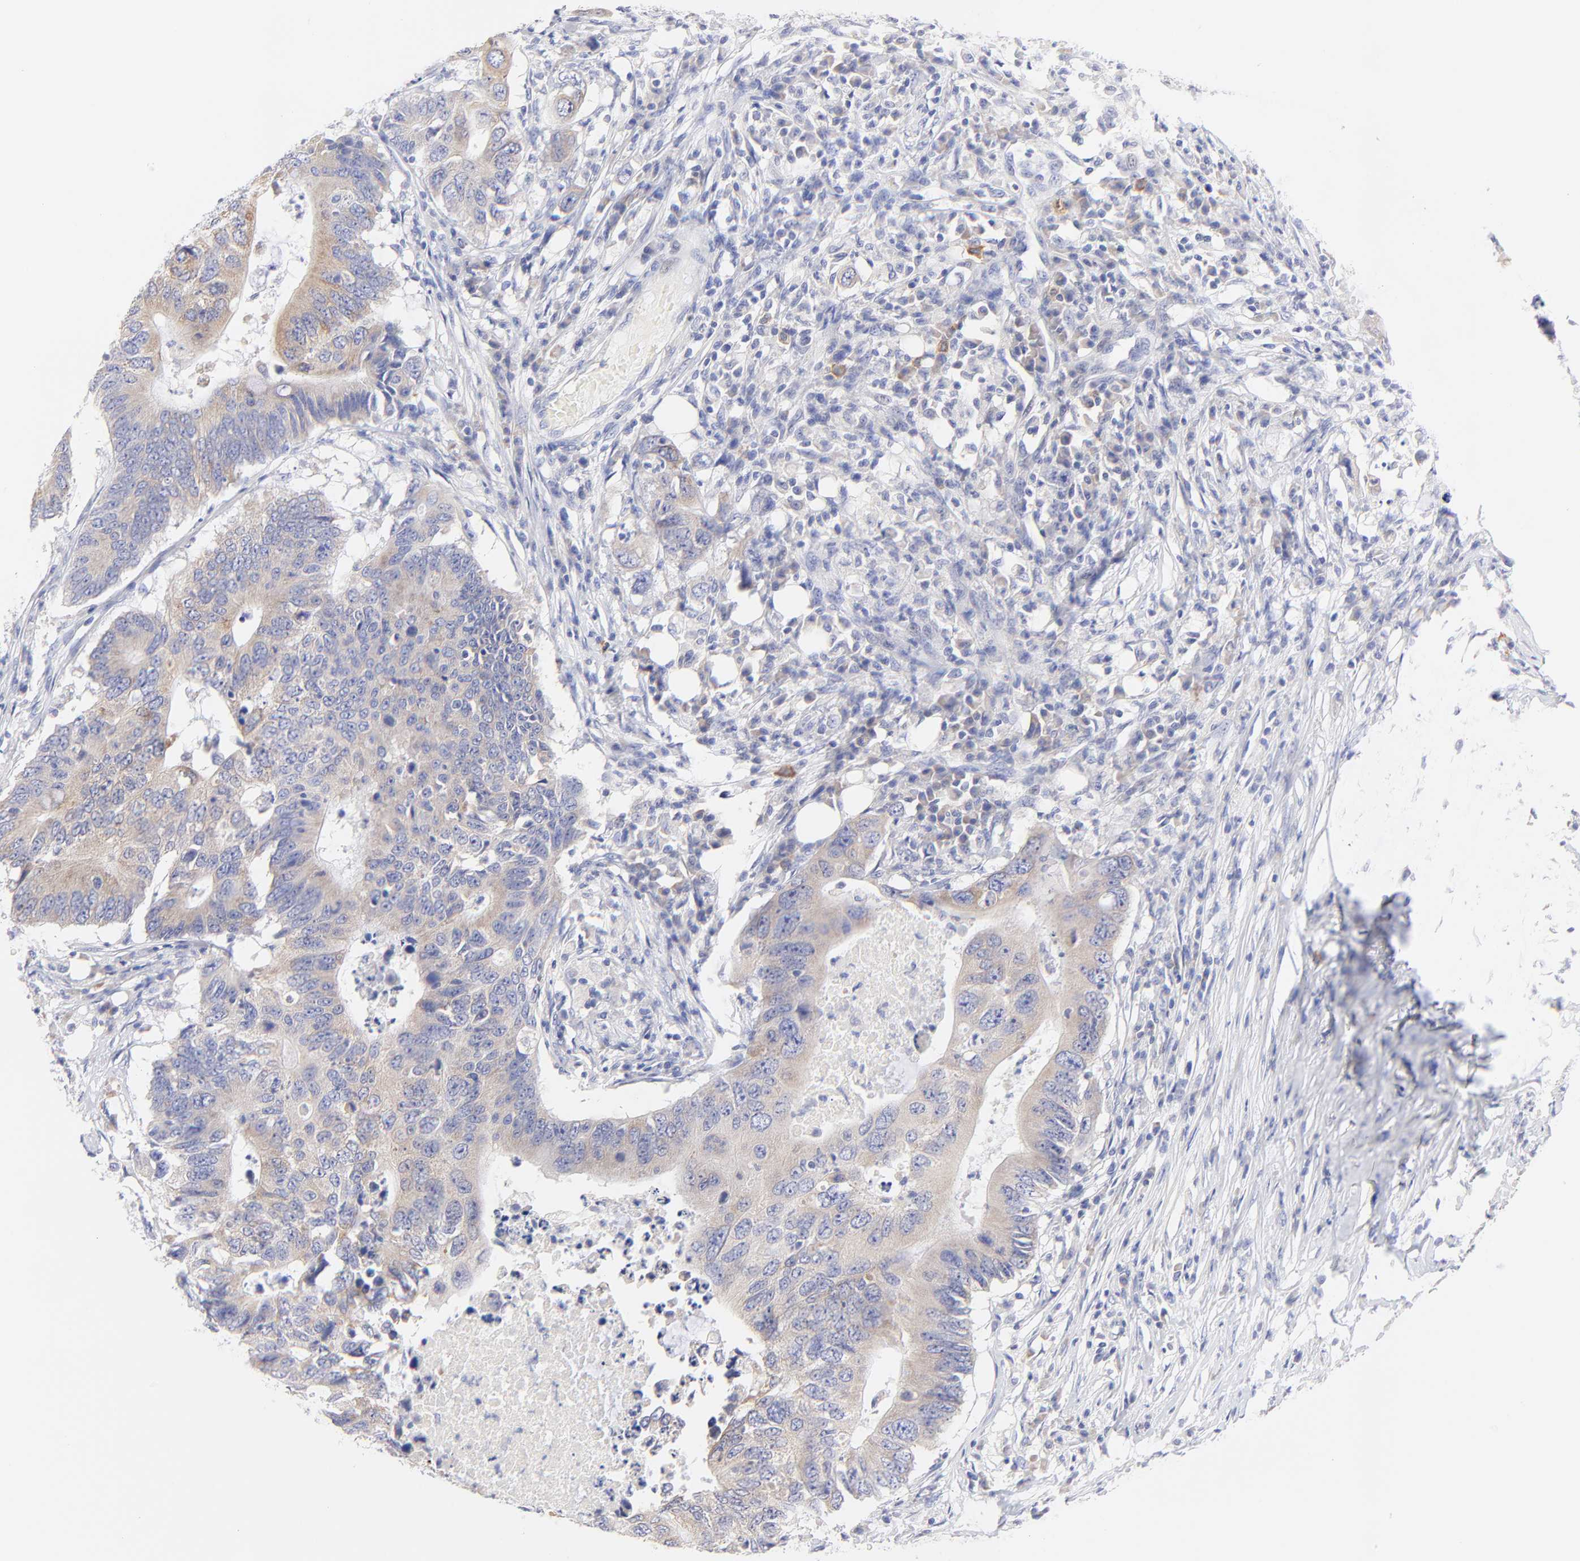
{"staining": {"intensity": "weak", "quantity": "25%-75%", "location": "cytoplasmic/membranous"}, "tissue": "colorectal cancer", "cell_type": "Tumor cells", "image_type": "cancer", "snomed": [{"axis": "morphology", "description": "Adenocarcinoma, NOS"}, {"axis": "topography", "description": "Colon"}], "caption": "Brown immunohistochemical staining in human adenocarcinoma (colorectal) exhibits weak cytoplasmic/membranous expression in about 25%-75% of tumor cells. The staining was performed using DAB (3,3'-diaminobenzidine), with brown indicating positive protein expression. Nuclei are stained blue with hematoxylin.", "gene": "EBP", "patient": {"sex": "male", "age": 71}}